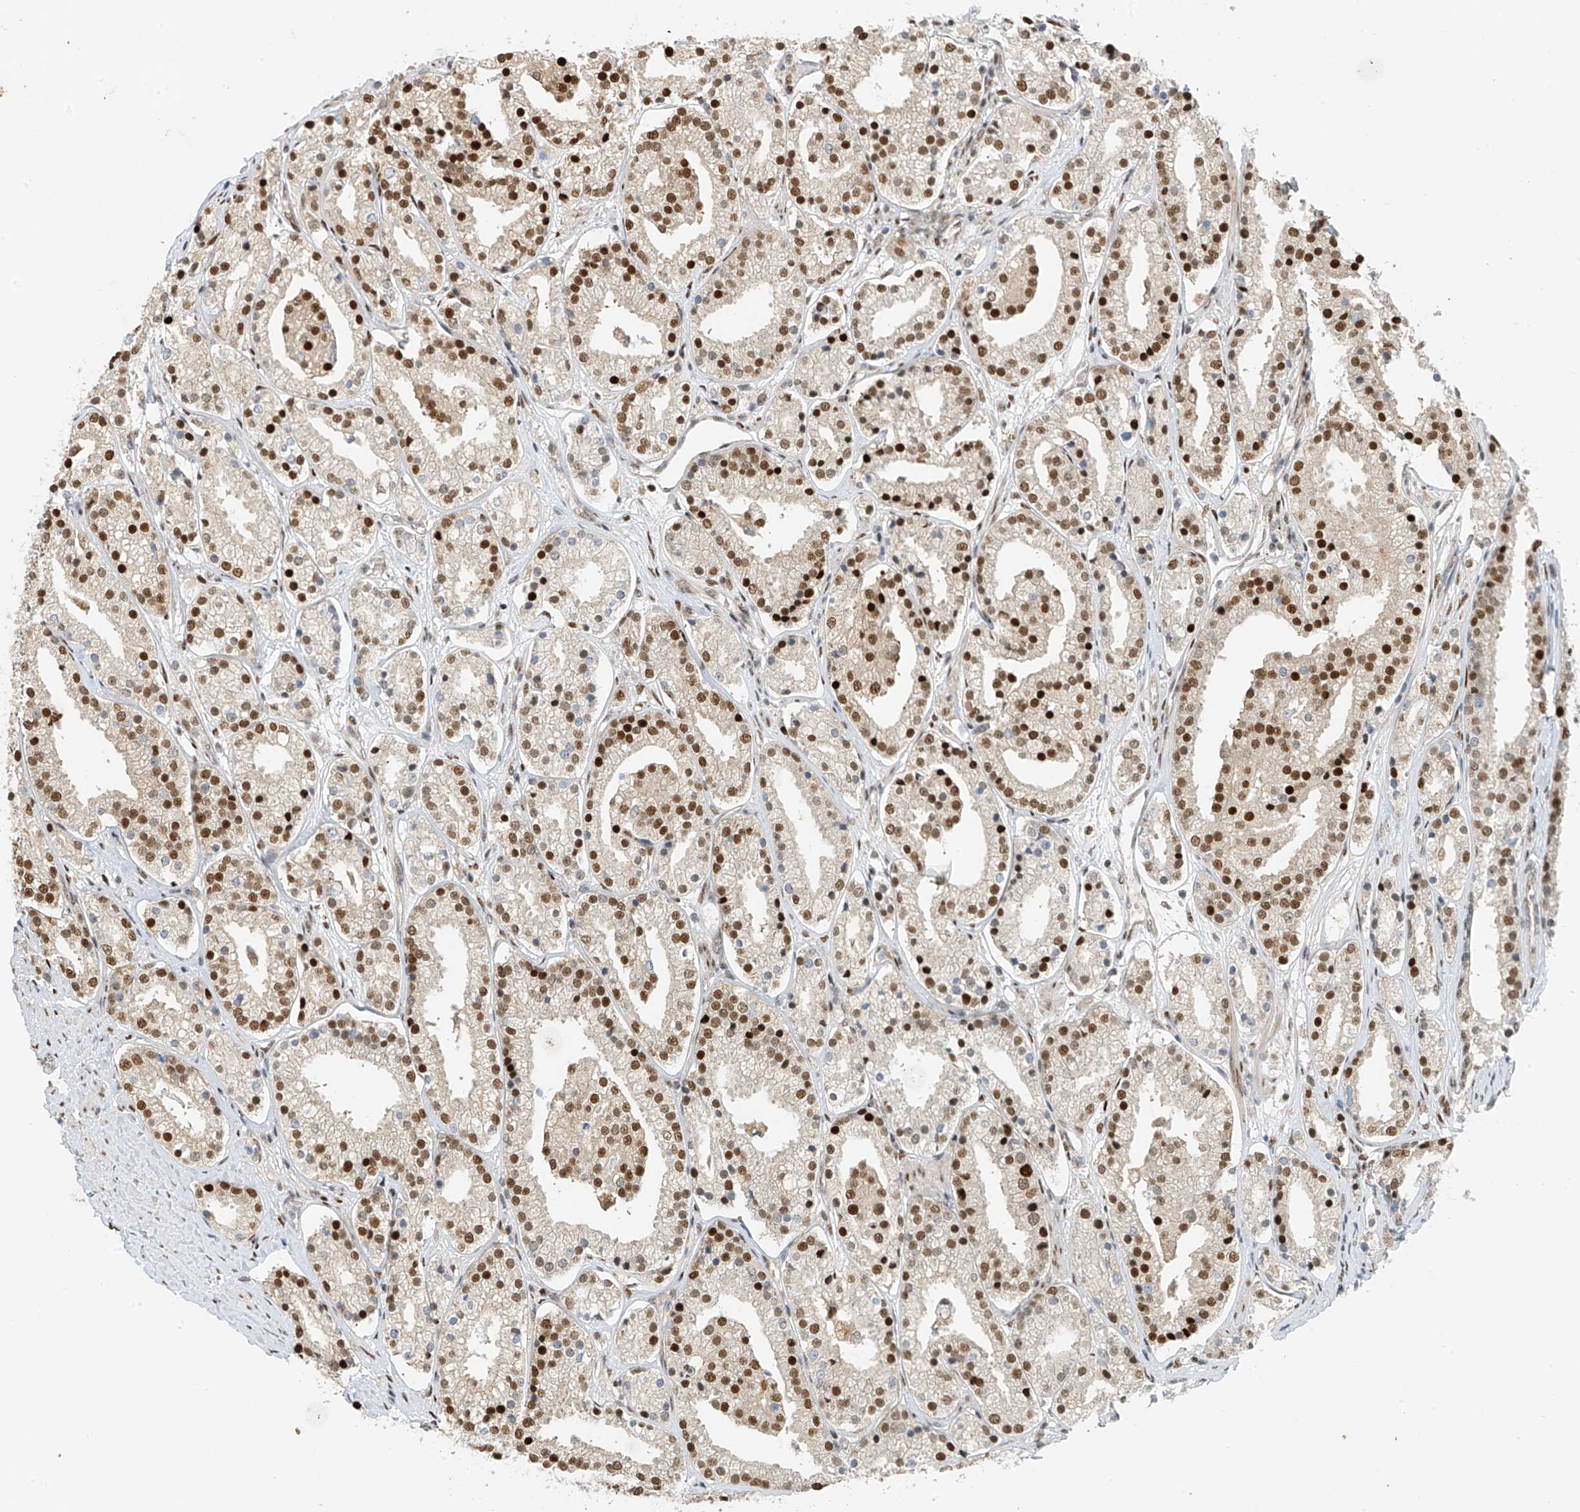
{"staining": {"intensity": "strong", "quantity": "25%-75%", "location": "nuclear"}, "tissue": "prostate cancer", "cell_type": "Tumor cells", "image_type": "cancer", "snomed": [{"axis": "morphology", "description": "Adenocarcinoma, High grade"}, {"axis": "topography", "description": "Prostate"}], "caption": "This image reveals prostate cancer (high-grade adenocarcinoma) stained with immunohistochemistry to label a protein in brown. The nuclear of tumor cells show strong positivity for the protein. Nuclei are counter-stained blue.", "gene": "ZNF514", "patient": {"sex": "male", "age": 69}}